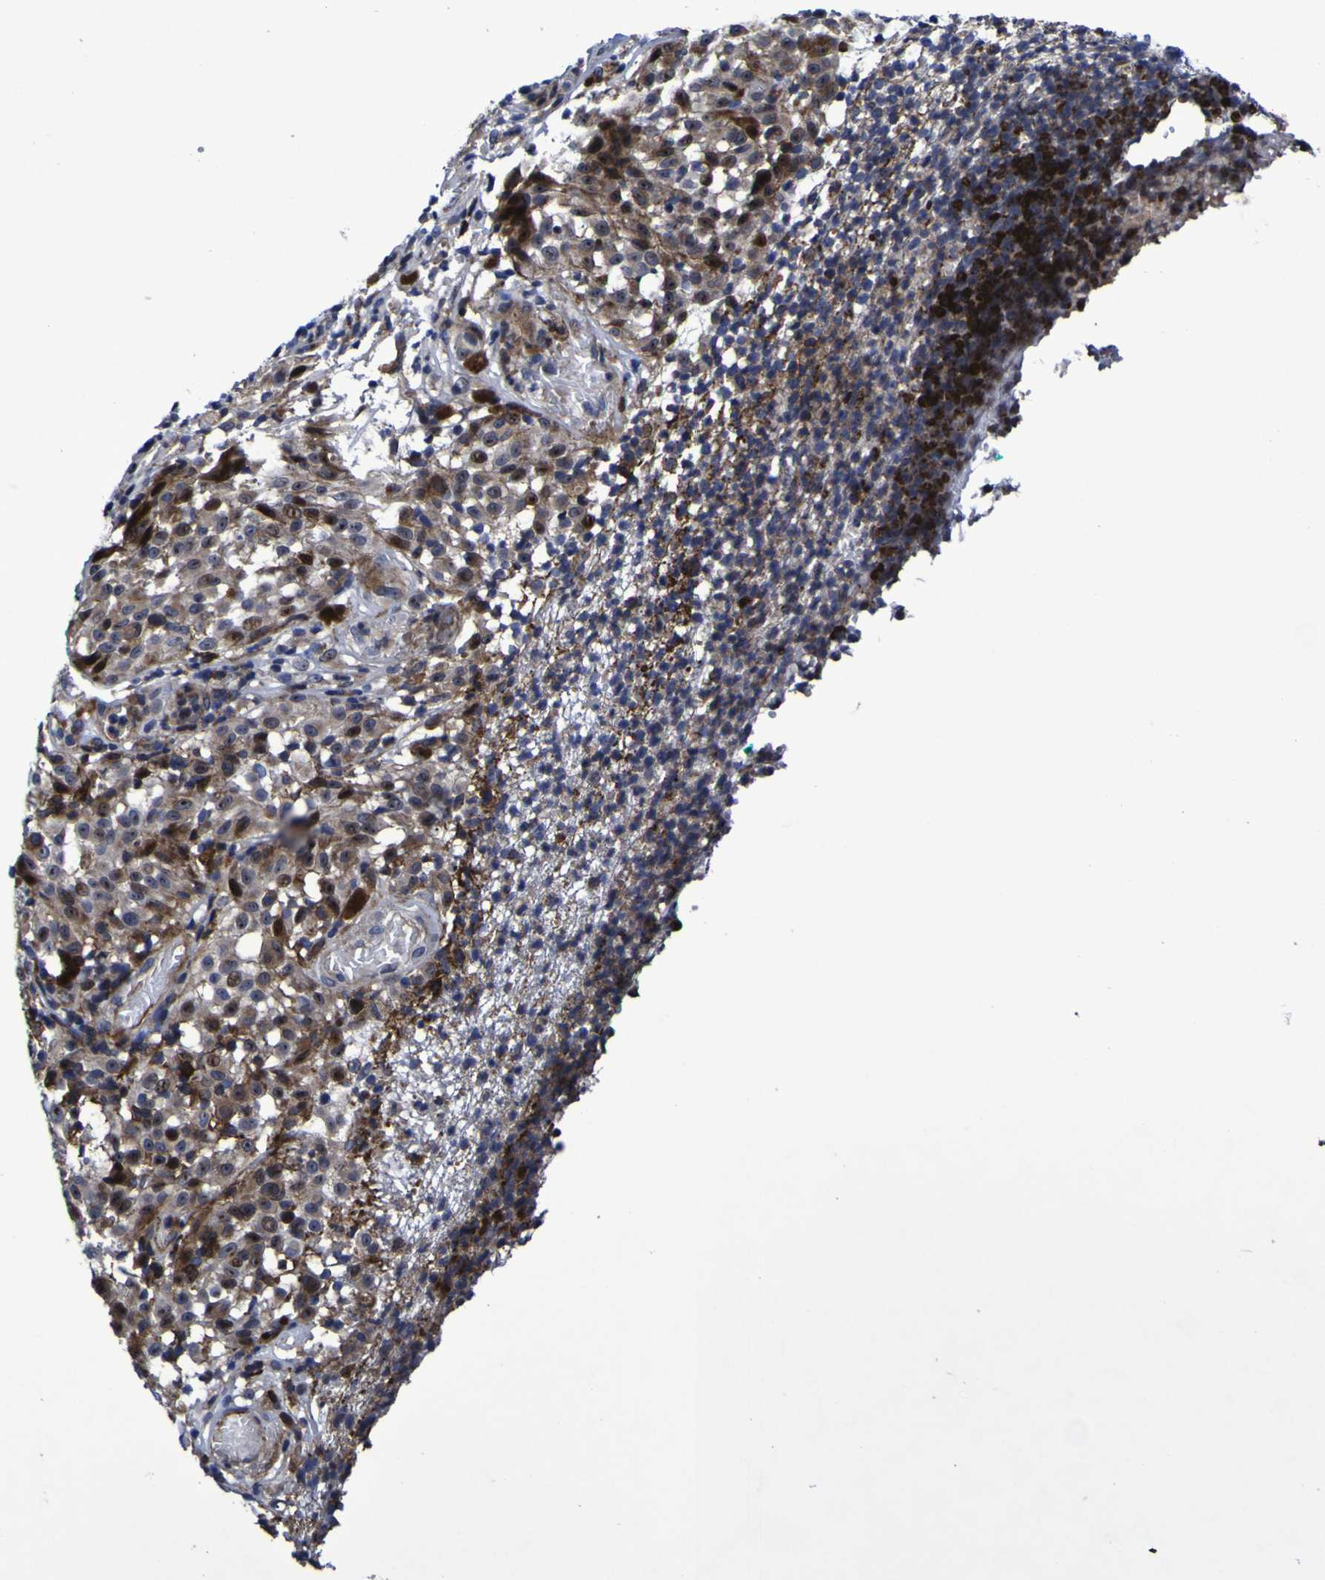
{"staining": {"intensity": "moderate", "quantity": ">75%", "location": "cytoplasmic/membranous,nuclear"}, "tissue": "melanoma", "cell_type": "Tumor cells", "image_type": "cancer", "snomed": [{"axis": "morphology", "description": "Malignant melanoma, NOS"}, {"axis": "topography", "description": "Skin"}], "caption": "Immunohistochemical staining of melanoma reveals medium levels of moderate cytoplasmic/membranous and nuclear protein staining in about >75% of tumor cells.", "gene": "MGLL", "patient": {"sex": "female", "age": 46}}